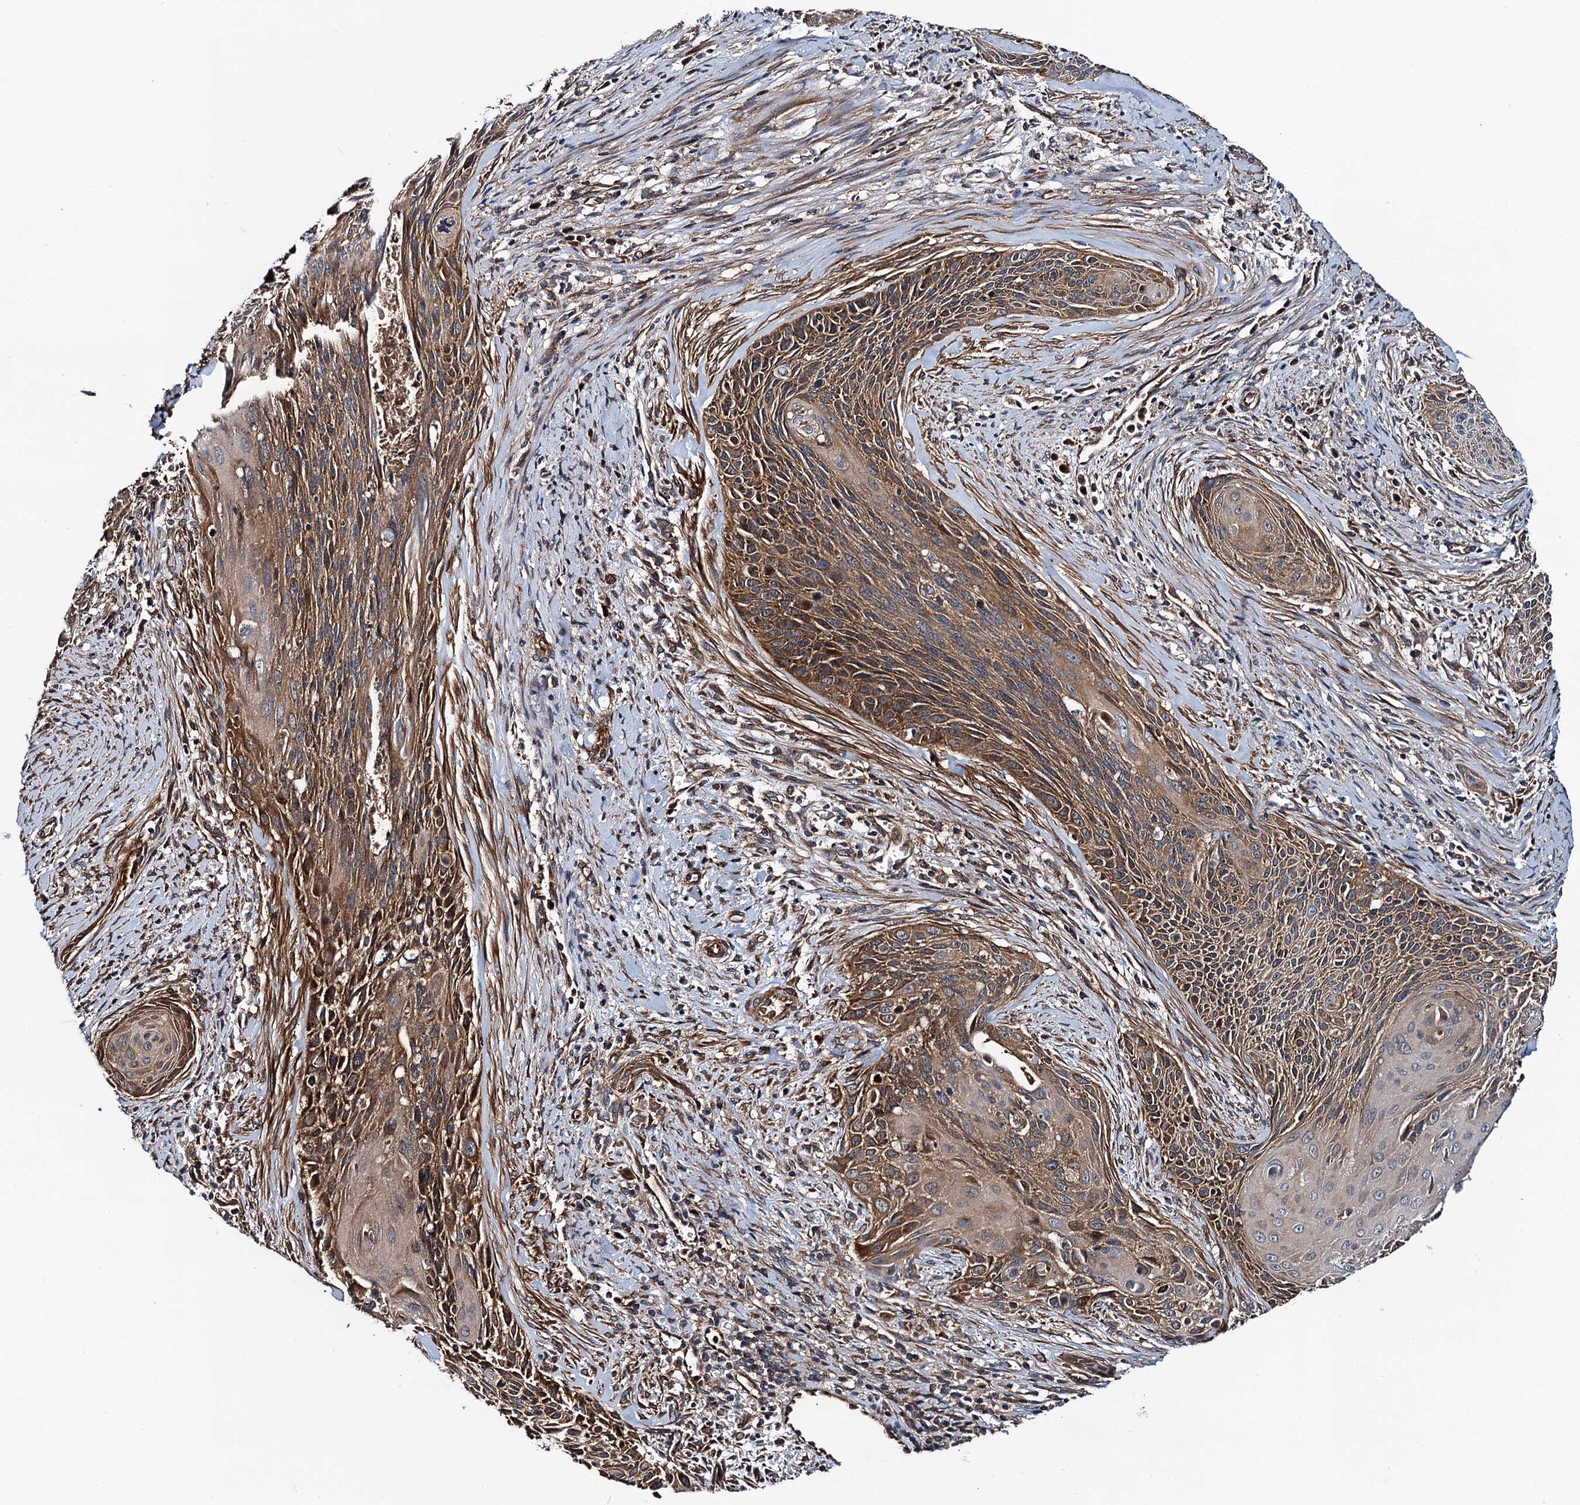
{"staining": {"intensity": "moderate", "quantity": ">75%", "location": "cytoplasmic/membranous"}, "tissue": "cervical cancer", "cell_type": "Tumor cells", "image_type": "cancer", "snomed": [{"axis": "morphology", "description": "Squamous cell carcinoma, NOS"}, {"axis": "topography", "description": "Cervix"}], "caption": "About >75% of tumor cells in human cervical cancer (squamous cell carcinoma) display moderate cytoplasmic/membranous protein positivity as visualized by brown immunohistochemical staining.", "gene": "NEK1", "patient": {"sex": "female", "age": 55}}